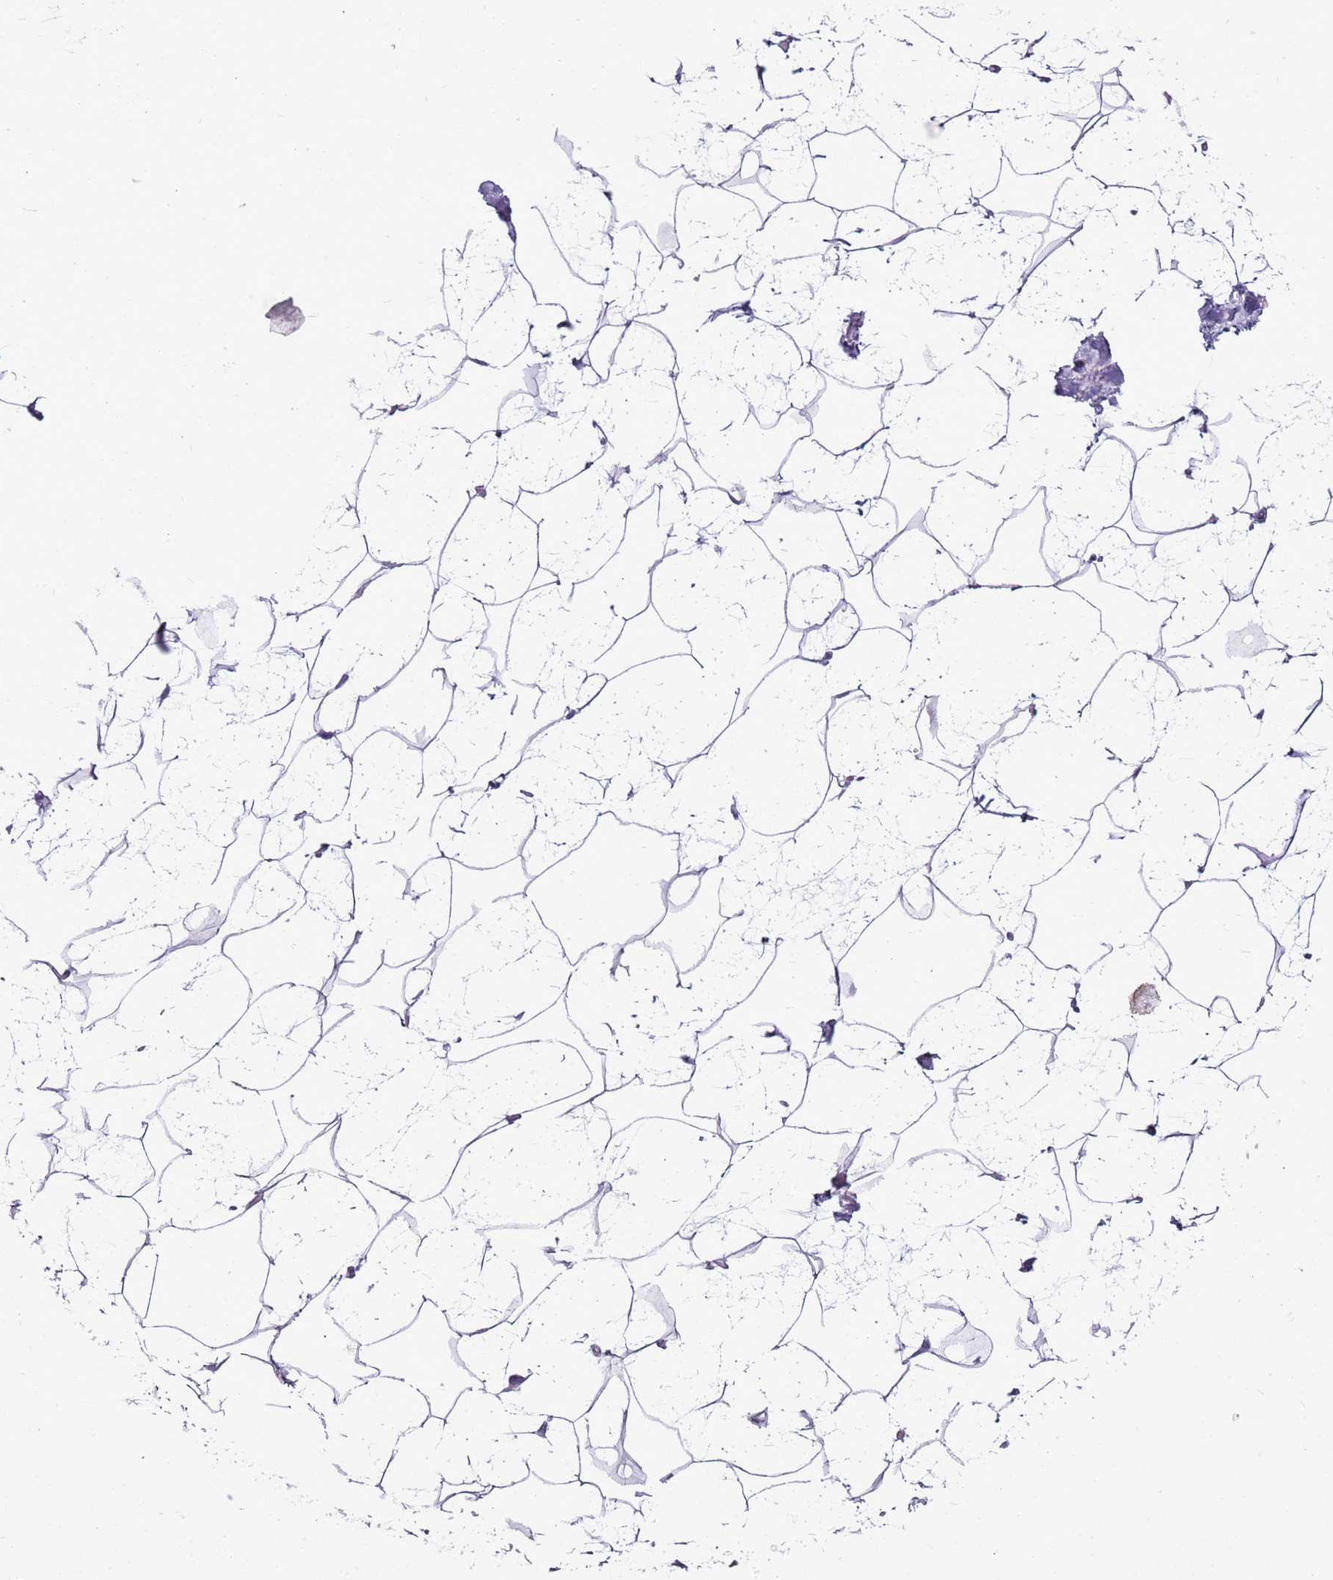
{"staining": {"intensity": "negative", "quantity": "none", "location": "none"}, "tissue": "breast", "cell_type": "Adipocytes", "image_type": "normal", "snomed": [{"axis": "morphology", "description": "Normal tissue, NOS"}, {"axis": "morphology", "description": "Lobular carcinoma"}, {"axis": "topography", "description": "Breast"}], "caption": "Protein analysis of benign breast demonstrates no significant staining in adipocytes.", "gene": "RPL3L", "patient": {"sex": "female", "age": 62}}